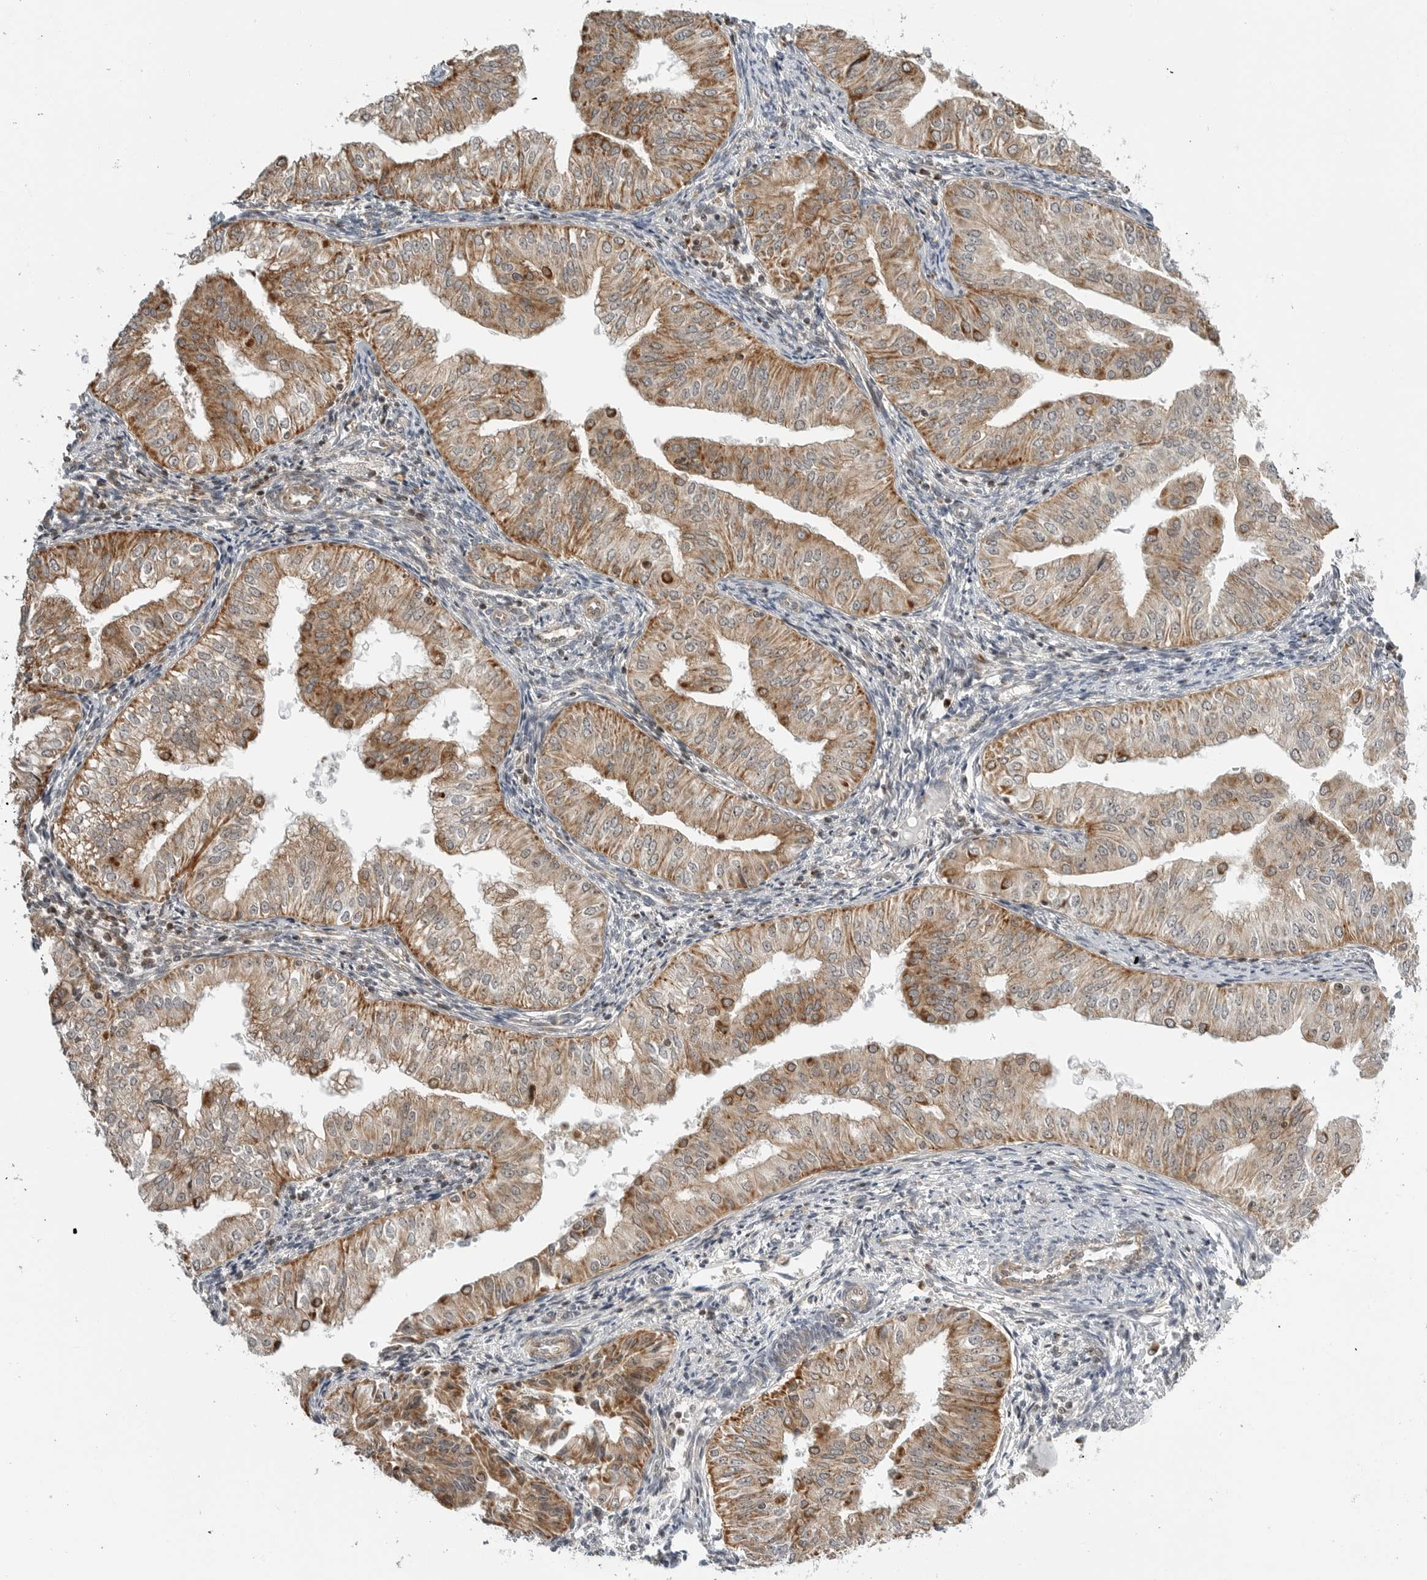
{"staining": {"intensity": "moderate", "quantity": ">75%", "location": "cytoplasmic/membranous"}, "tissue": "endometrial cancer", "cell_type": "Tumor cells", "image_type": "cancer", "snomed": [{"axis": "morphology", "description": "Normal tissue, NOS"}, {"axis": "morphology", "description": "Adenocarcinoma, NOS"}, {"axis": "topography", "description": "Endometrium"}], "caption": "There is medium levels of moderate cytoplasmic/membranous positivity in tumor cells of adenocarcinoma (endometrial), as demonstrated by immunohistochemical staining (brown color).", "gene": "PEX2", "patient": {"sex": "female", "age": 53}}